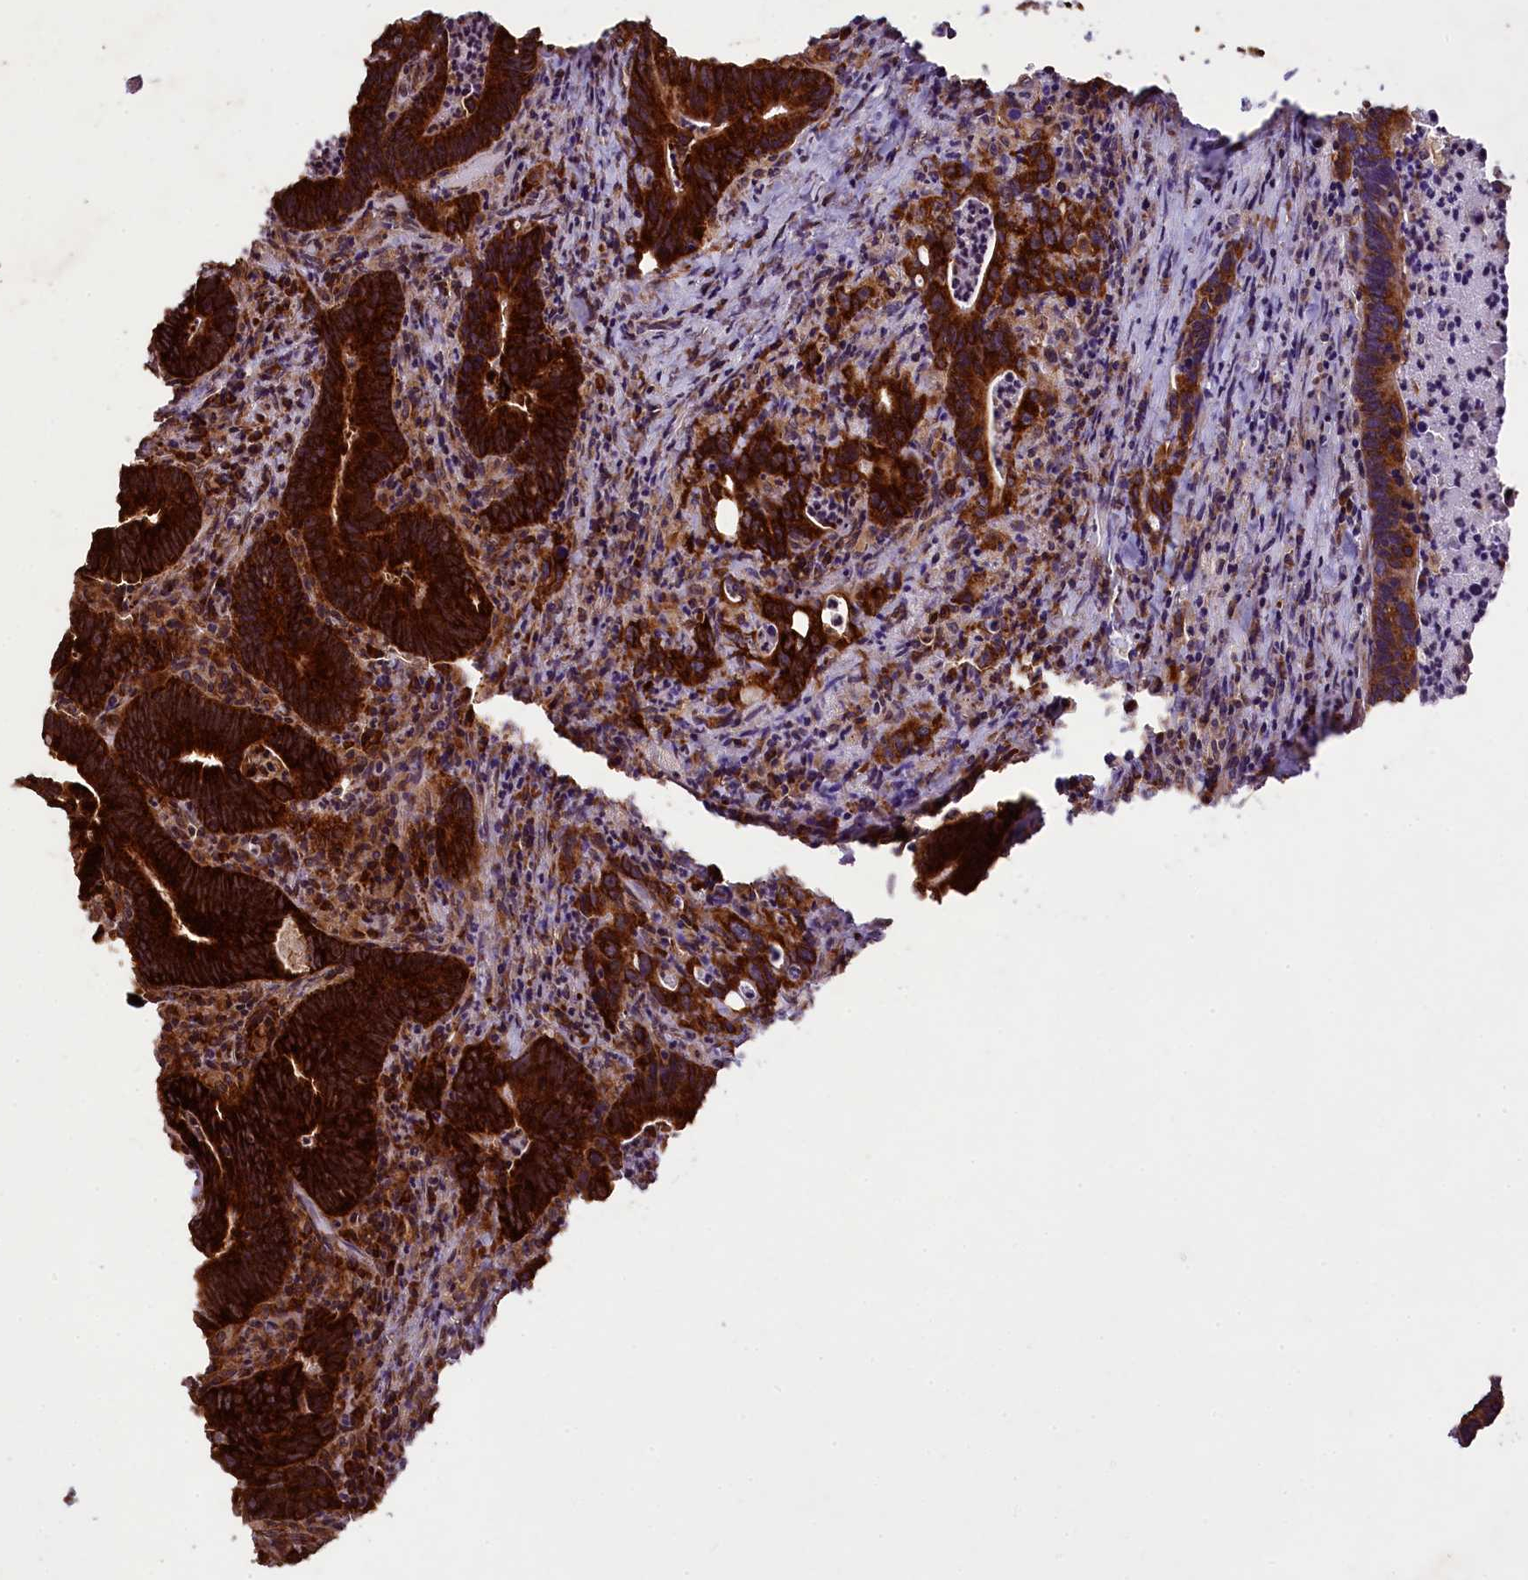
{"staining": {"intensity": "strong", "quantity": ">75%", "location": "cytoplasmic/membranous"}, "tissue": "colorectal cancer", "cell_type": "Tumor cells", "image_type": "cancer", "snomed": [{"axis": "morphology", "description": "Adenocarcinoma, NOS"}, {"axis": "topography", "description": "Colon"}], "caption": "Colorectal cancer (adenocarcinoma) stained with a protein marker displays strong staining in tumor cells.", "gene": "LARP4", "patient": {"sex": "female", "age": 75}}